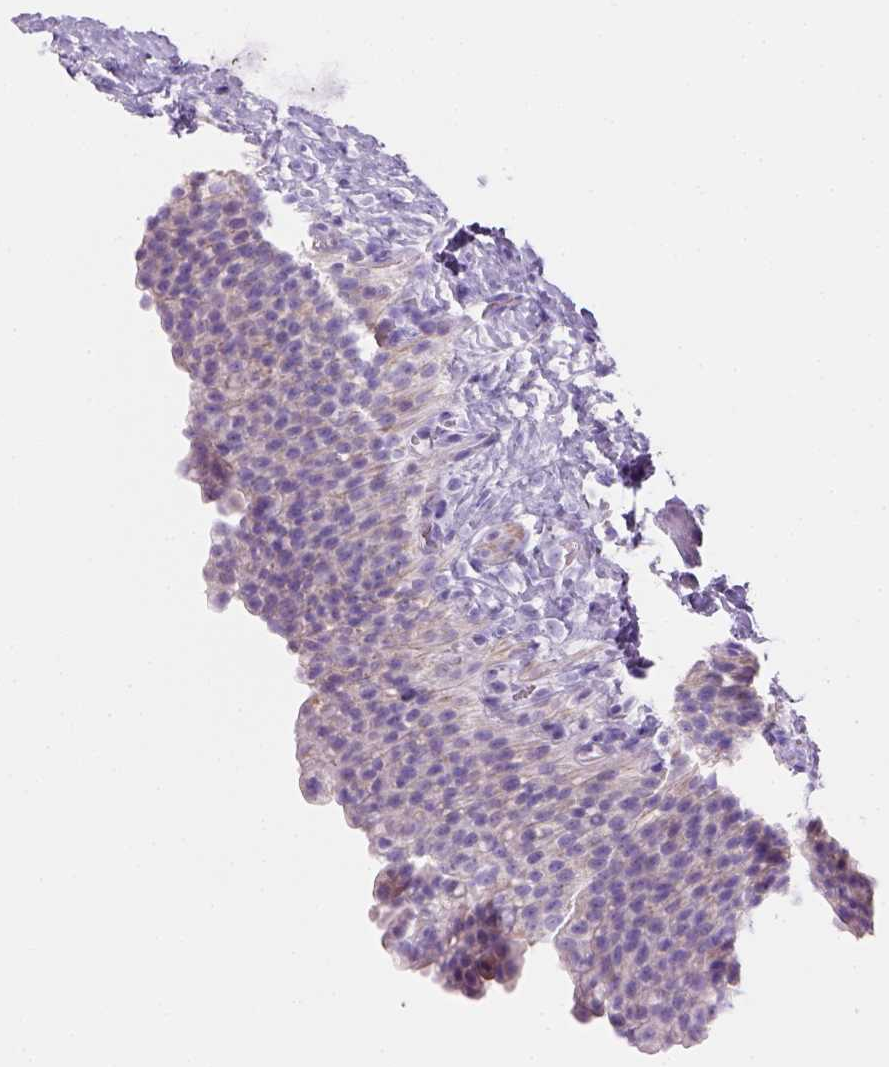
{"staining": {"intensity": "negative", "quantity": "none", "location": "none"}, "tissue": "urinary bladder", "cell_type": "Urothelial cells", "image_type": "normal", "snomed": [{"axis": "morphology", "description": "Normal tissue, NOS"}, {"axis": "topography", "description": "Urinary bladder"}, {"axis": "topography", "description": "Prostate"}], "caption": "Protein analysis of unremarkable urinary bladder displays no significant staining in urothelial cells. (Immunohistochemistry (ihc), brightfield microscopy, high magnification).", "gene": "CES2", "patient": {"sex": "male", "age": 76}}